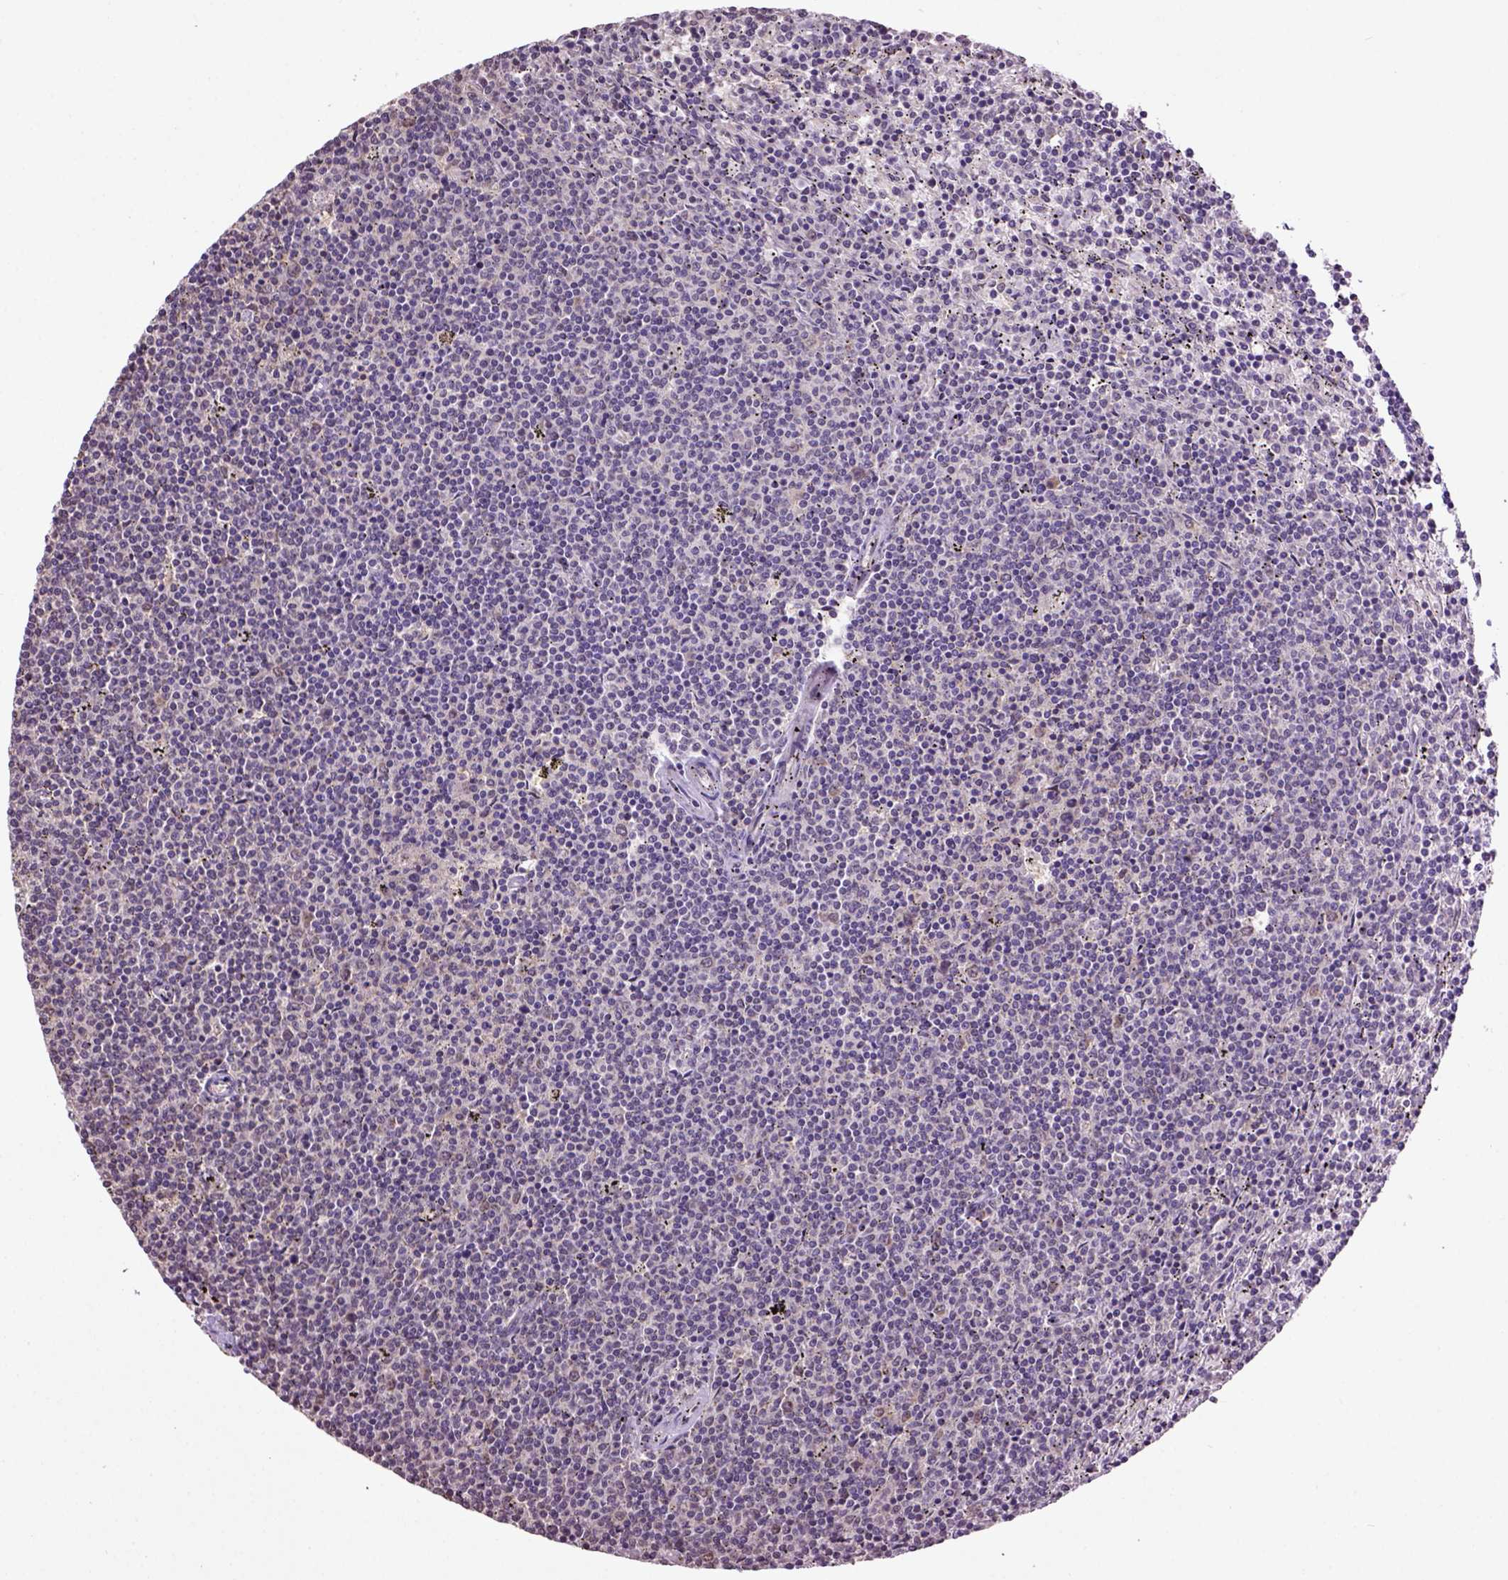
{"staining": {"intensity": "negative", "quantity": "none", "location": "none"}, "tissue": "lymphoma", "cell_type": "Tumor cells", "image_type": "cancer", "snomed": [{"axis": "morphology", "description": "Malignant lymphoma, non-Hodgkin's type, Low grade"}, {"axis": "topography", "description": "Spleen"}], "caption": "Tumor cells are negative for brown protein staining in low-grade malignant lymphoma, non-Hodgkin's type.", "gene": "WDR17", "patient": {"sex": "female", "age": 50}}